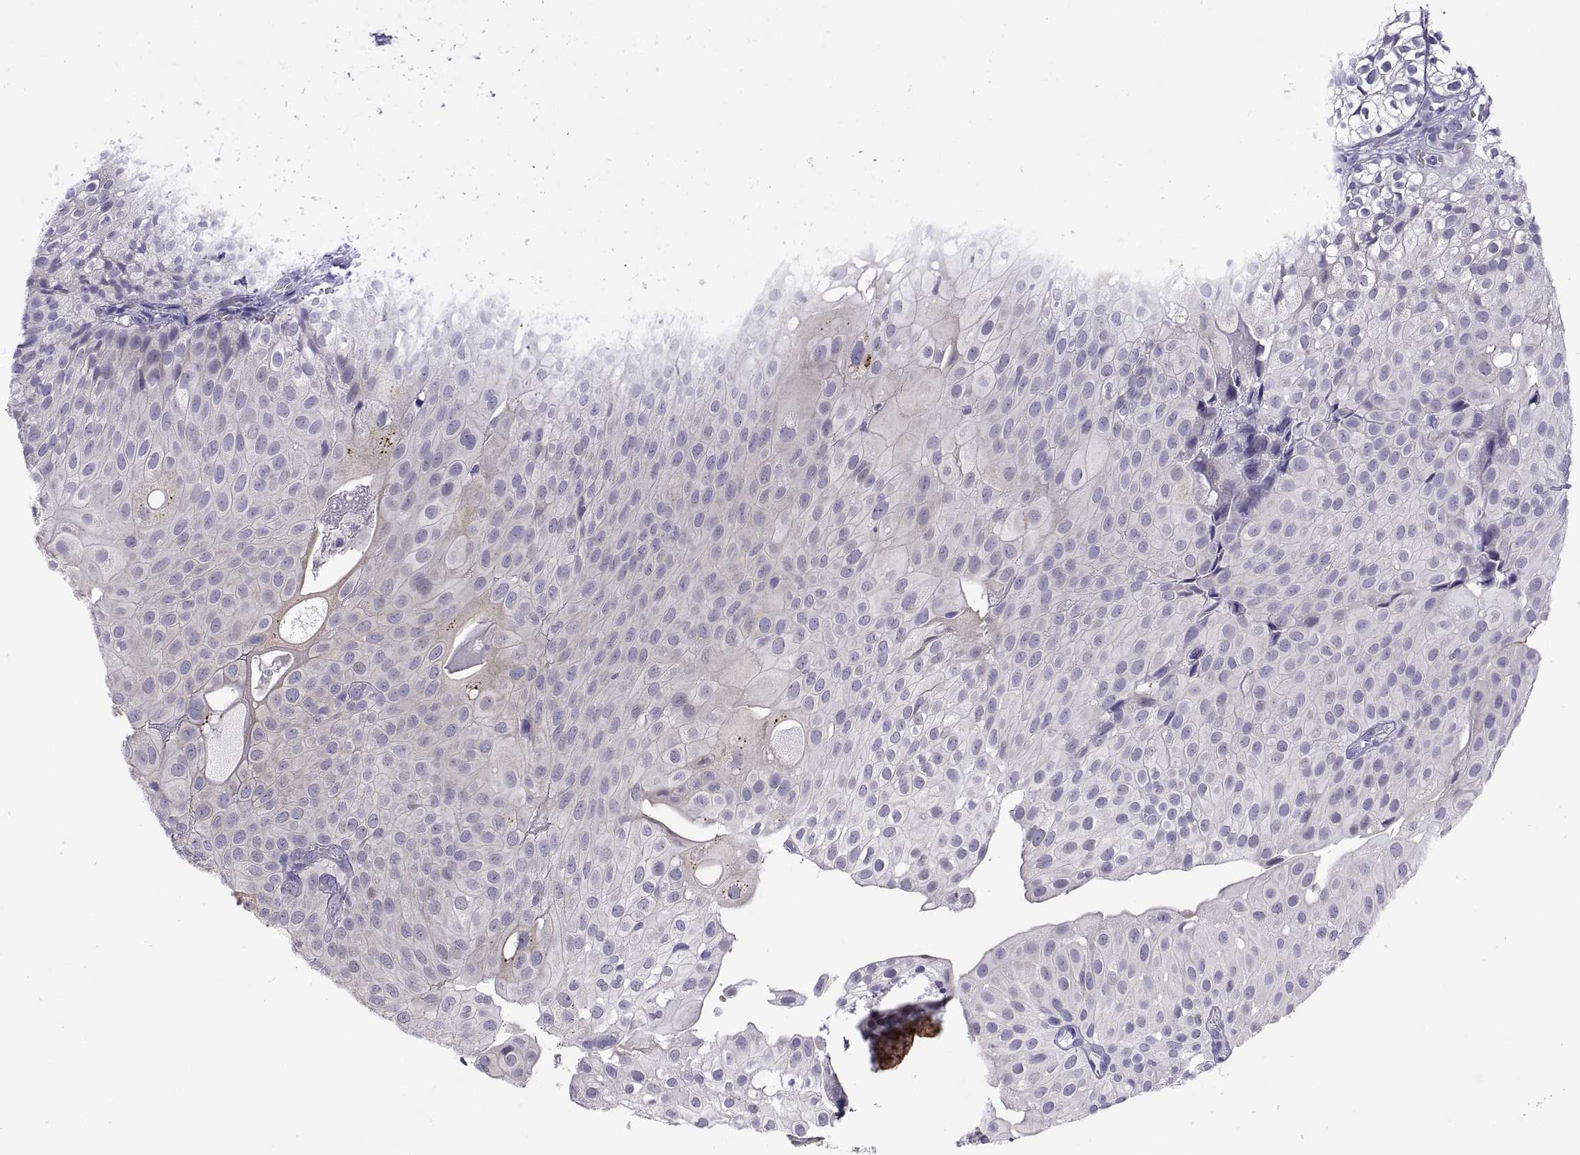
{"staining": {"intensity": "negative", "quantity": "none", "location": "none"}, "tissue": "urothelial cancer", "cell_type": "Tumor cells", "image_type": "cancer", "snomed": [{"axis": "morphology", "description": "Urothelial carcinoma, Low grade"}, {"axis": "topography", "description": "Urinary bladder"}], "caption": "Human urothelial cancer stained for a protein using immunohistochemistry (IHC) demonstrates no expression in tumor cells.", "gene": "VSX2", "patient": {"sex": "male", "age": 72}}